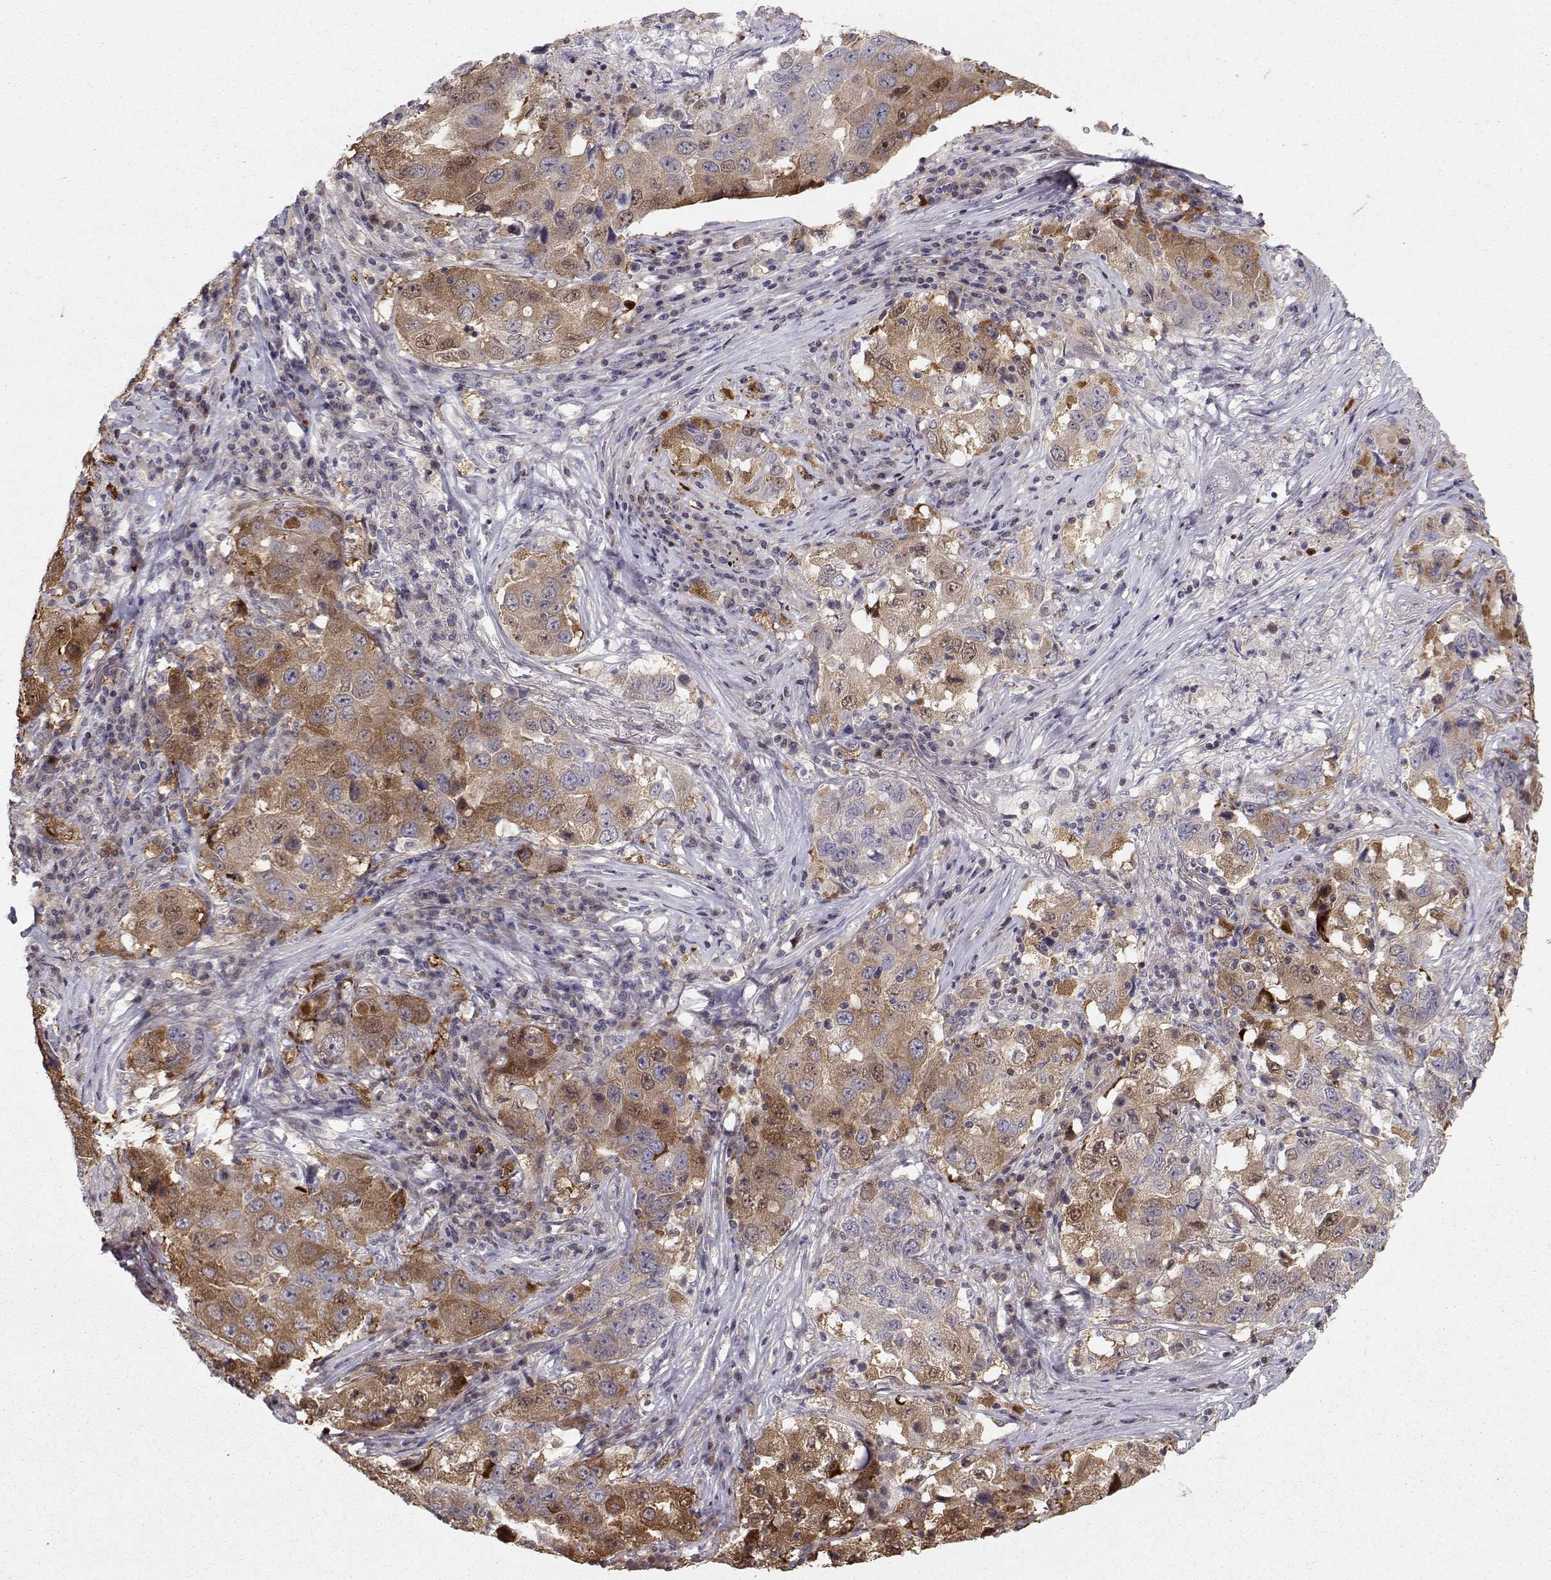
{"staining": {"intensity": "moderate", "quantity": "25%-75%", "location": "cytoplasmic/membranous"}, "tissue": "lung cancer", "cell_type": "Tumor cells", "image_type": "cancer", "snomed": [{"axis": "morphology", "description": "Adenocarcinoma, NOS"}, {"axis": "topography", "description": "Lung"}], "caption": "Approximately 25%-75% of tumor cells in human lung adenocarcinoma exhibit moderate cytoplasmic/membranous protein expression as visualized by brown immunohistochemical staining.", "gene": "HSP90AB1", "patient": {"sex": "male", "age": 73}}